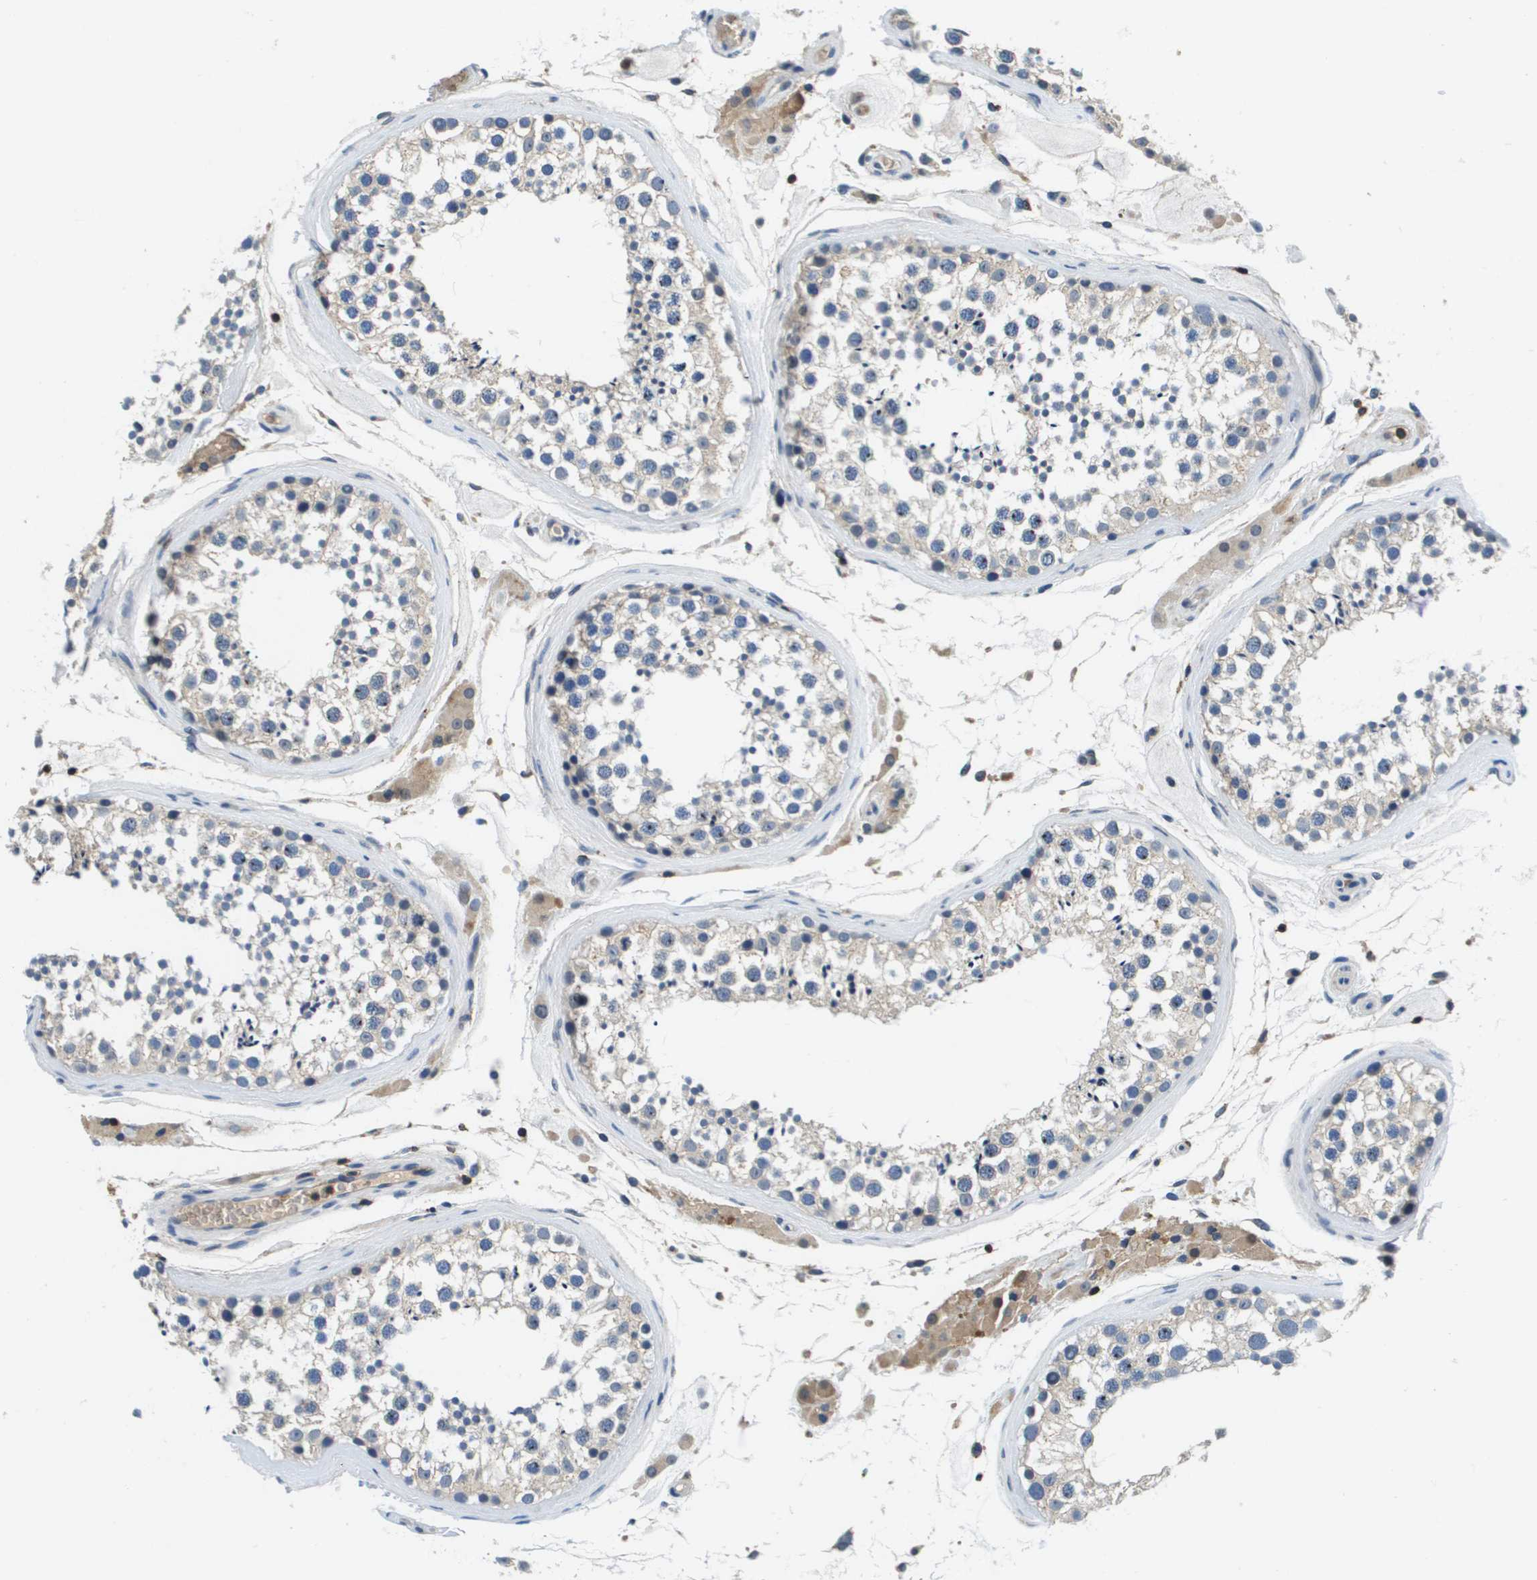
{"staining": {"intensity": "negative", "quantity": "none", "location": "none"}, "tissue": "testis", "cell_type": "Cells in seminiferous ducts", "image_type": "normal", "snomed": [{"axis": "morphology", "description": "Normal tissue, NOS"}, {"axis": "topography", "description": "Testis"}], "caption": "A histopathology image of testis stained for a protein exhibits no brown staining in cells in seminiferous ducts. (Stains: DAB IHC with hematoxylin counter stain, Microscopy: brightfield microscopy at high magnification).", "gene": "KCNQ5", "patient": {"sex": "male", "age": 46}}